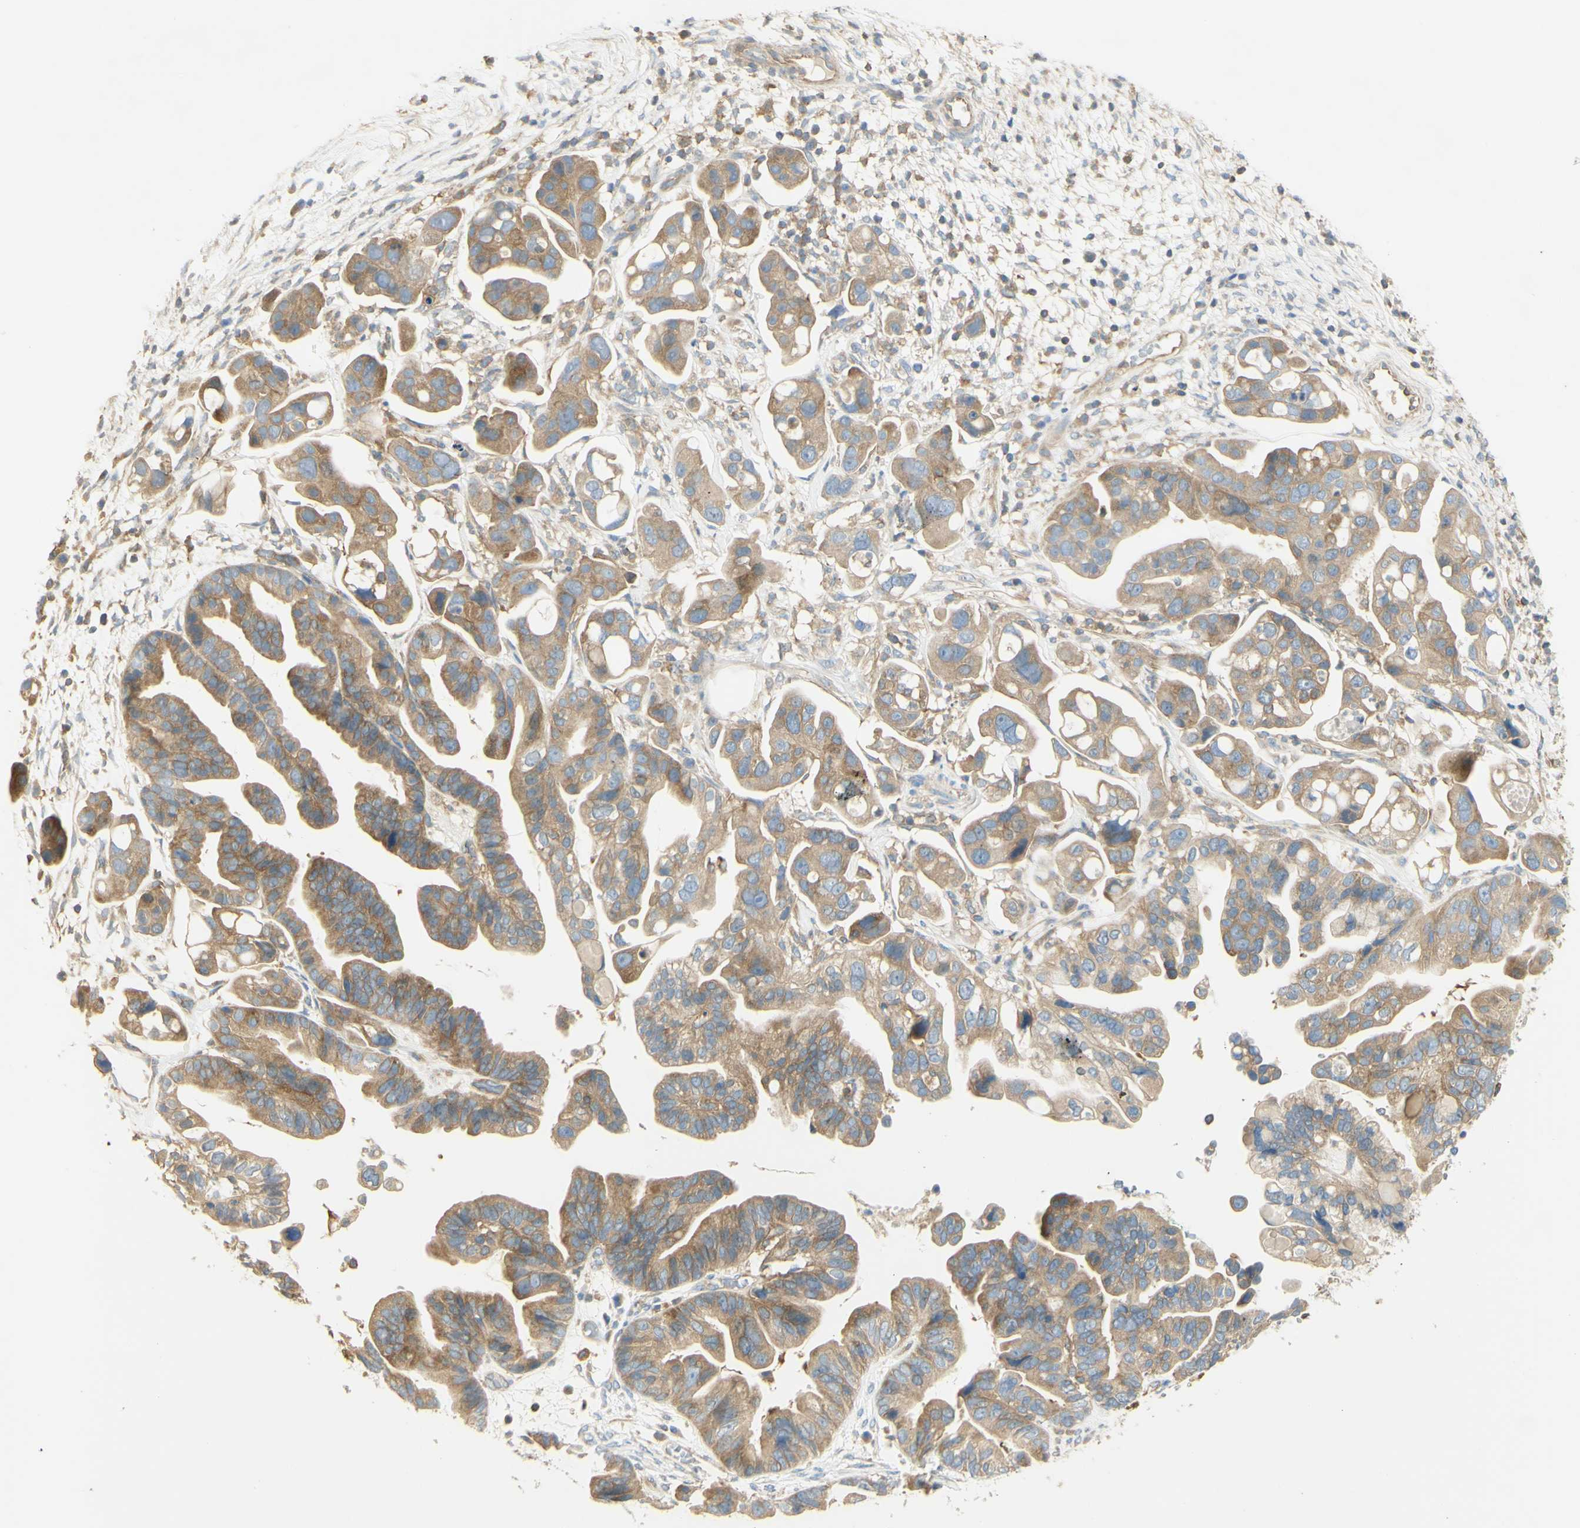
{"staining": {"intensity": "moderate", "quantity": ">75%", "location": "cytoplasmic/membranous"}, "tissue": "ovarian cancer", "cell_type": "Tumor cells", "image_type": "cancer", "snomed": [{"axis": "morphology", "description": "Cystadenocarcinoma, serous, NOS"}, {"axis": "topography", "description": "Ovary"}], "caption": "This photomicrograph shows immunohistochemistry (IHC) staining of human serous cystadenocarcinoma (ovarian), with medium moderate cytoplasmic/membranous positivity in approximately >75% of tumor cells.", "gene": "IKBKG", "patient": {"sex": "female", "age": 56}}